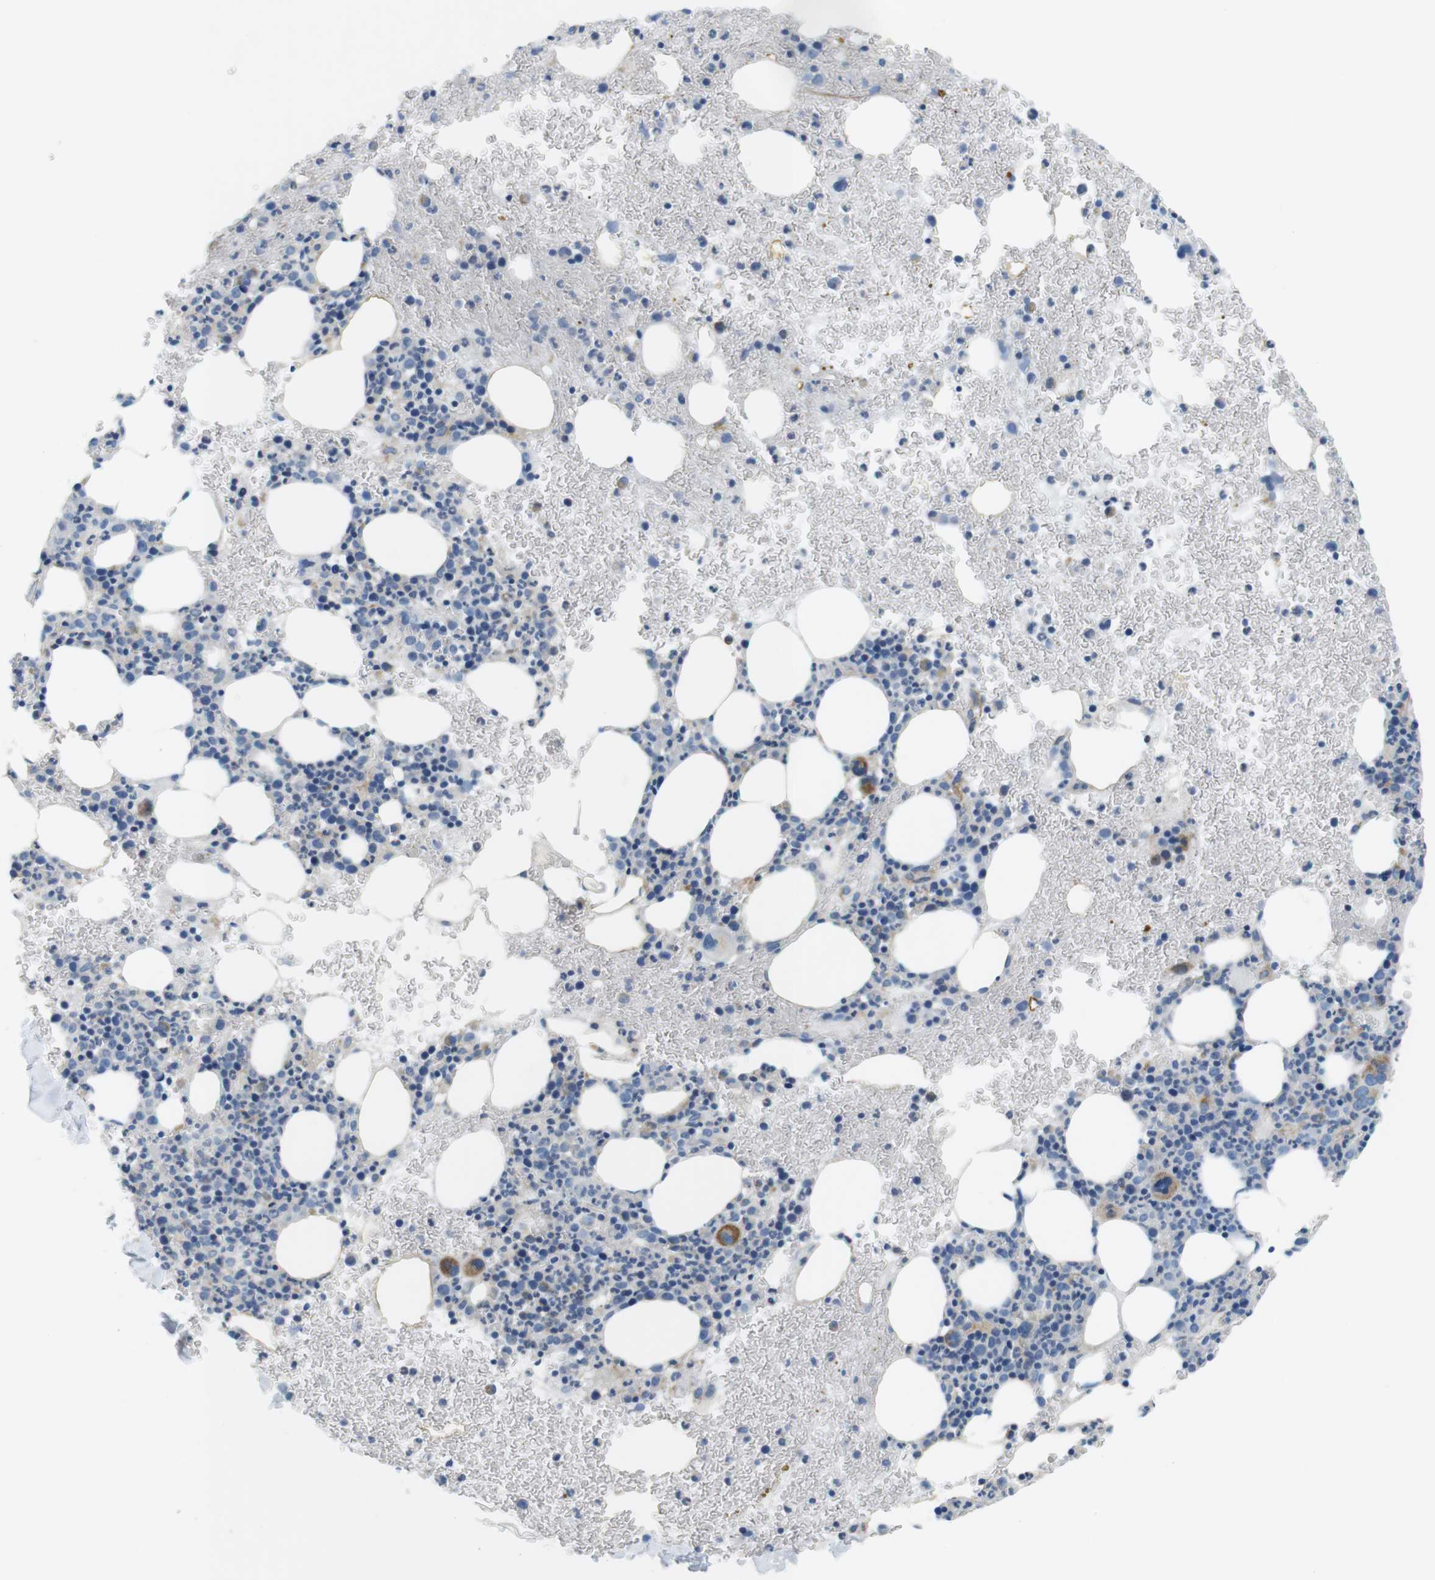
{"staining": {"intensity": "moderate", "quantity": "<25%", "location": "cytoplasmic/membranous"}, "tissue": "bone marrow", "cell_type": "Hematopoietic cells", "image_type": "normal", "snomed": [{"axis": "morphology", "description": "Normal tissue, NOS"}, {"axis": "morphology", "description": "Inflammation, NOS"}, {"axis": "topography", "description": "Bone marrow"}], "caption": "IHC image of normal human bone marrow stained for a protein (brown), which shows low levels of moderate cytoplasmic/membranous positivity in approximately <25% of hematopoietic cells.", "gene": "MYH9", "patient": {"sex": "female", "age": 54}}